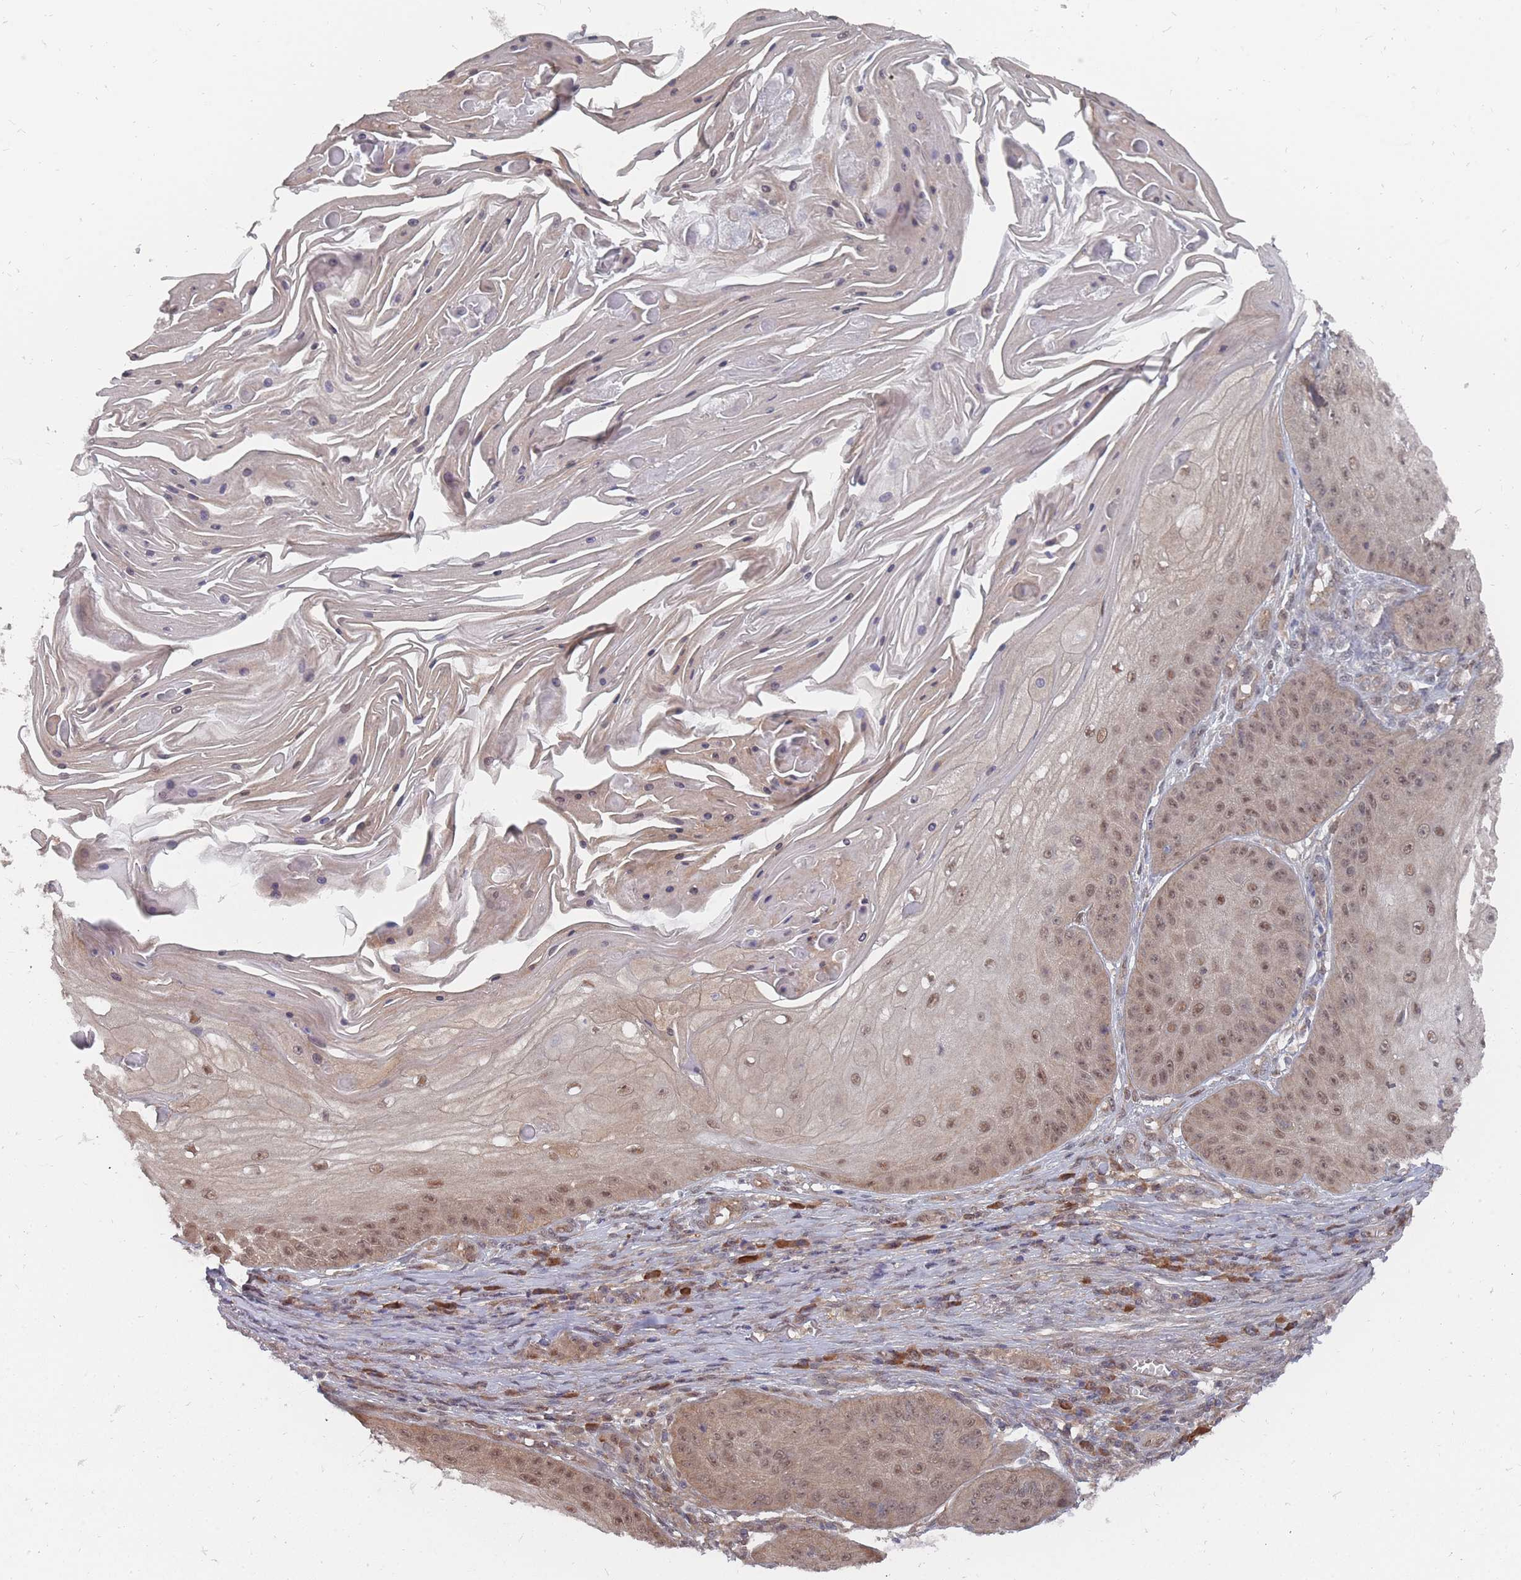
{"staining": {"intensity": "moderate", "quantity": ">75%", "location": "cytoplasmic/membranous,nuclear"}, "tissue": "skin cancer", "cell_type": "Tumor cells", "image_type": "cancer", "snomed": [{"axis": "morphology", "description": "Squamous cell carcinoma, NOS"}, {"axis": "topography", "description": "Skin"}], "caption": "Protein expression analysis of human skin squamous cell carcinoma reveals moderate cytoplasmic/membranous and nuclear expression in approximately >75% of tumor cells.", "gene": "NKD1", "patient": {"sex": "male", "age": 70}}